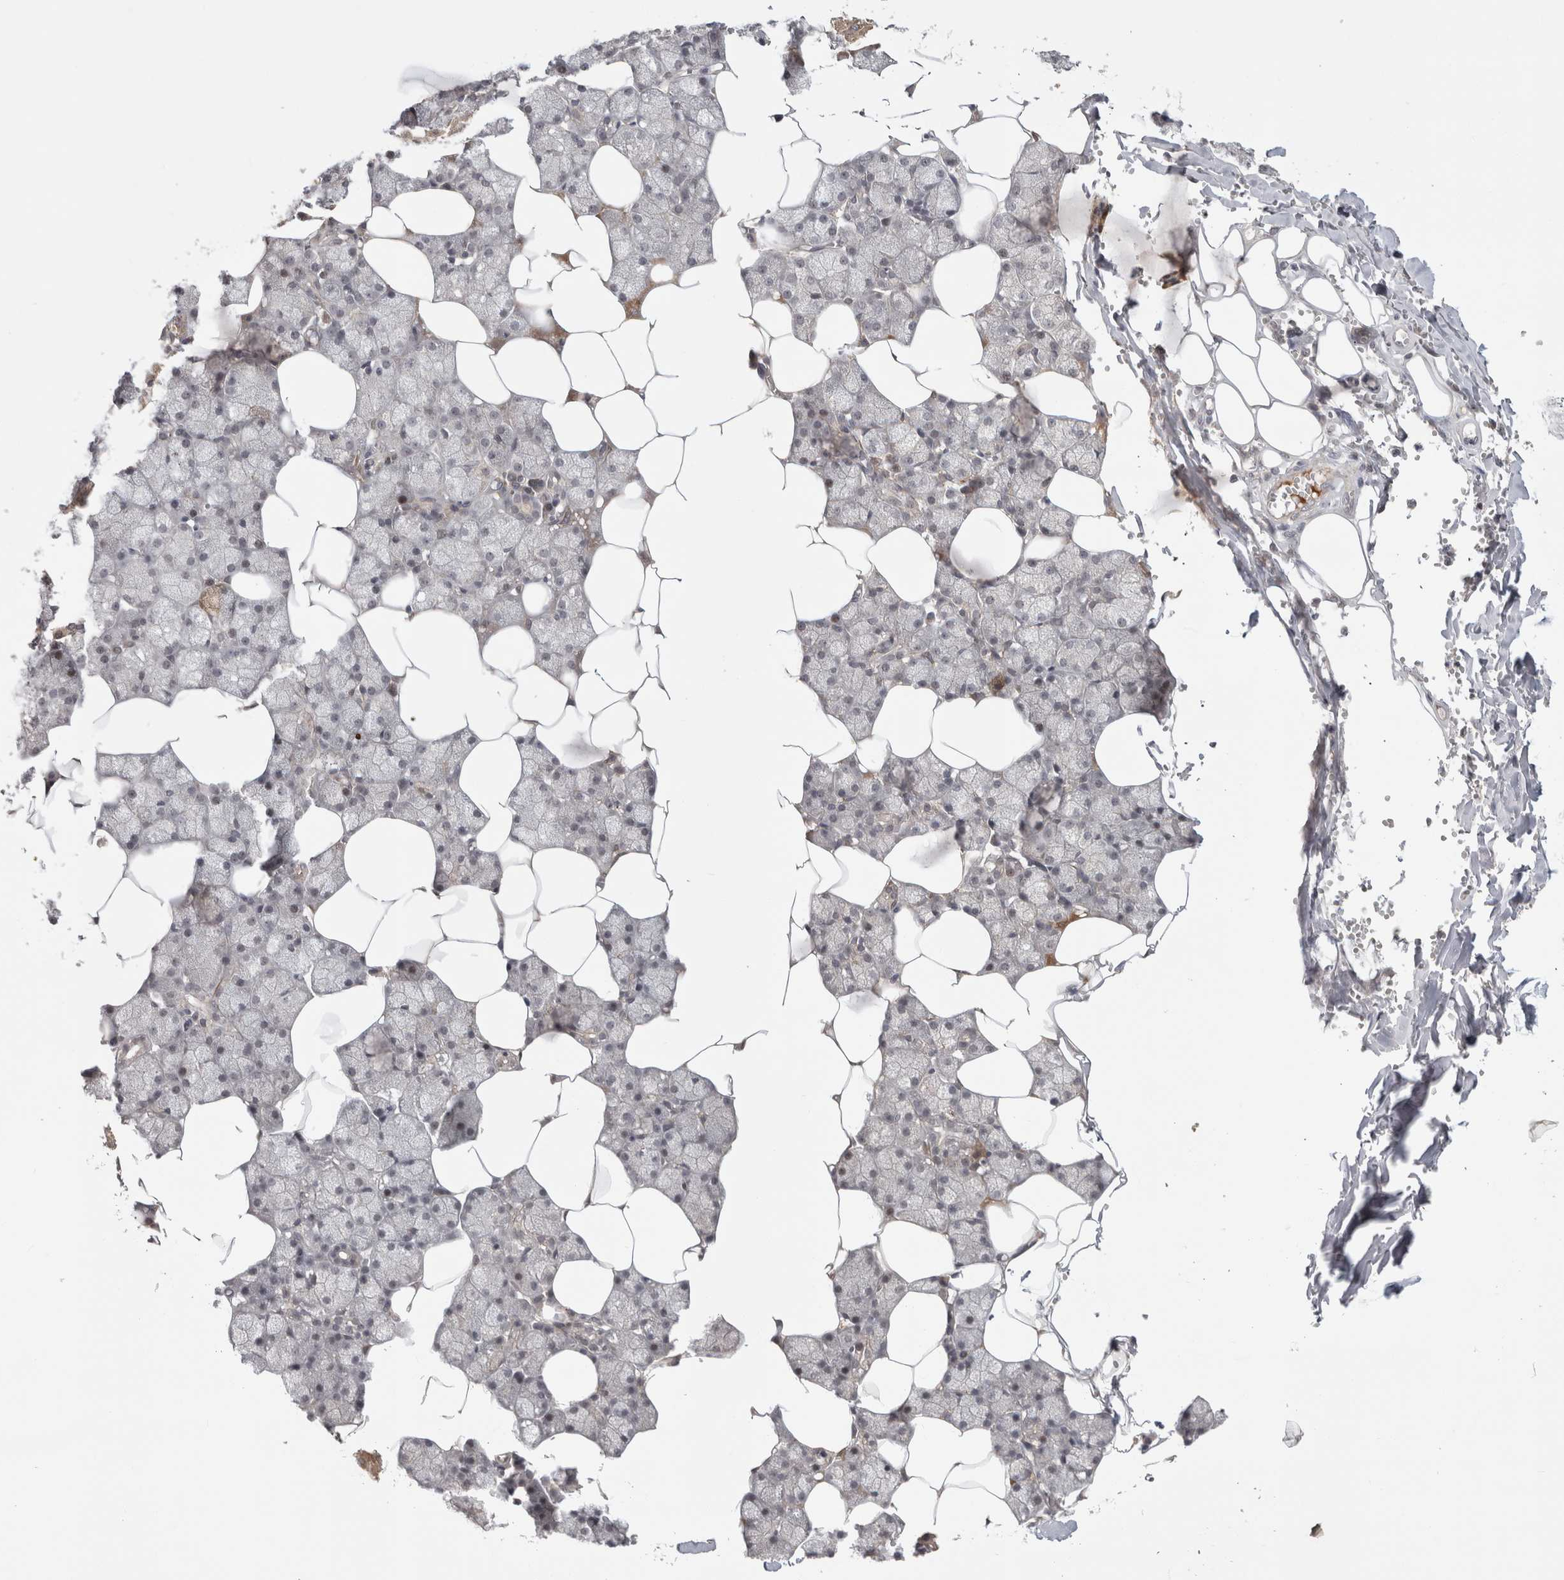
{"staining": {"intensity": "weak", "quantity": "<25%", "location": "cytoplasmic/membranous"}, "tissue": "salivary gland", "cell_type": "Glandular cells", "image_type": "normal", "snomed": [{"axis": "morphology", "description": "Normal tissue, NOS"}, {"axis": "topography", "description": "Salivary gland"}], "caption": "Salivary gland stained for a protein using IHC shows no positivity glandular cells.", "gene": "ZNF318", "patient": {"sex": "male", "age": 62}}